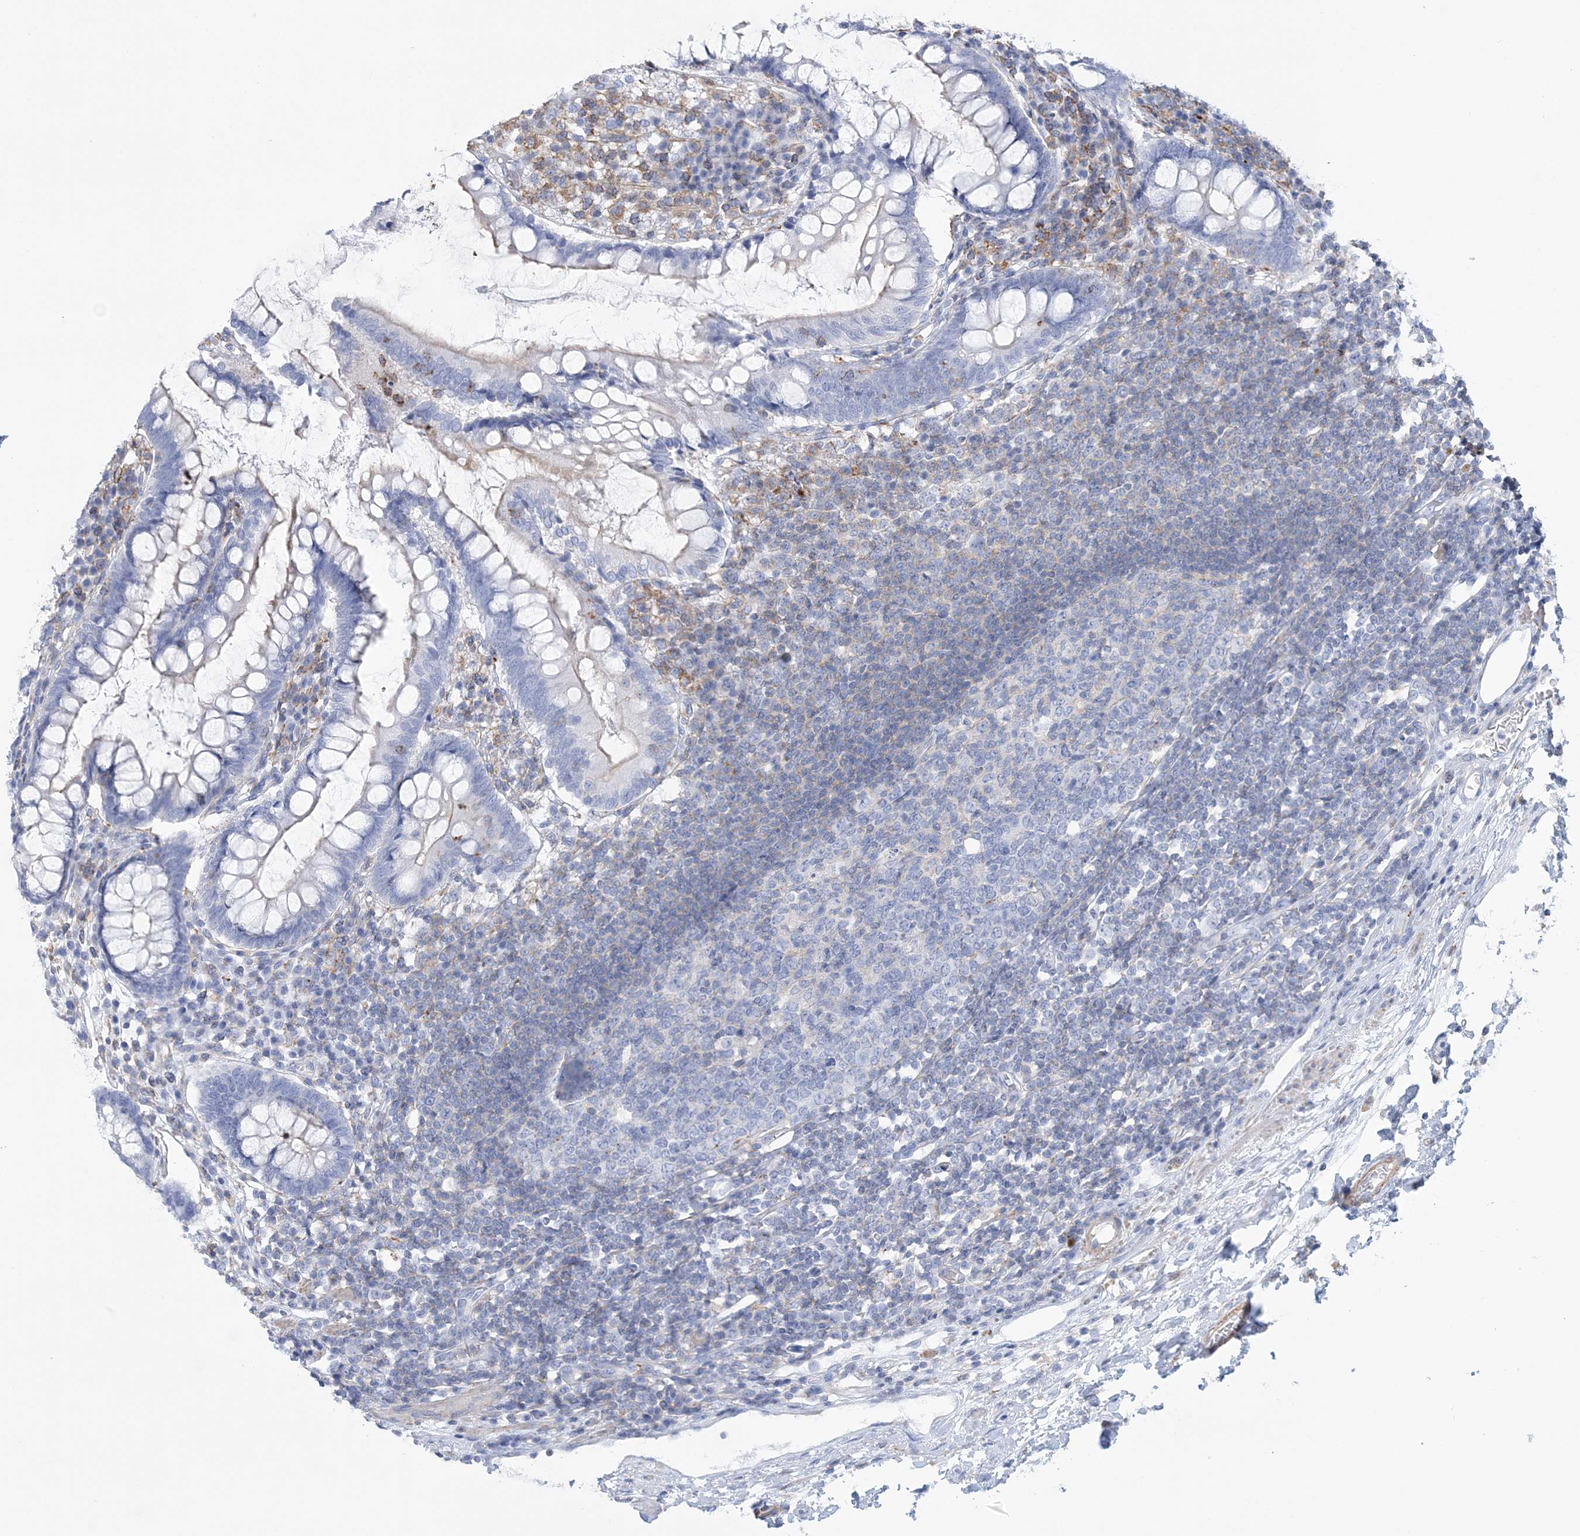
{"staining": {"intensity": "negative", "quantity": "none", "location": "none"}, "tissue": "colon", "cell_type": "Endothelial cells", "image_type": "normal", "snomed": [{"axis": "morphology", "description": "Normal tissue, NOS"}, {"axis": "topography", "description": "Colon"}], "caption": "This histopathology image is of normal colon stained with immunohistochemistry to label a protein in brown with the nuclei are counter-stained blue. There is no staining in endothelial cells.", "gene": "C11orf21", "patient": {"sex": "female", "age": 79}}